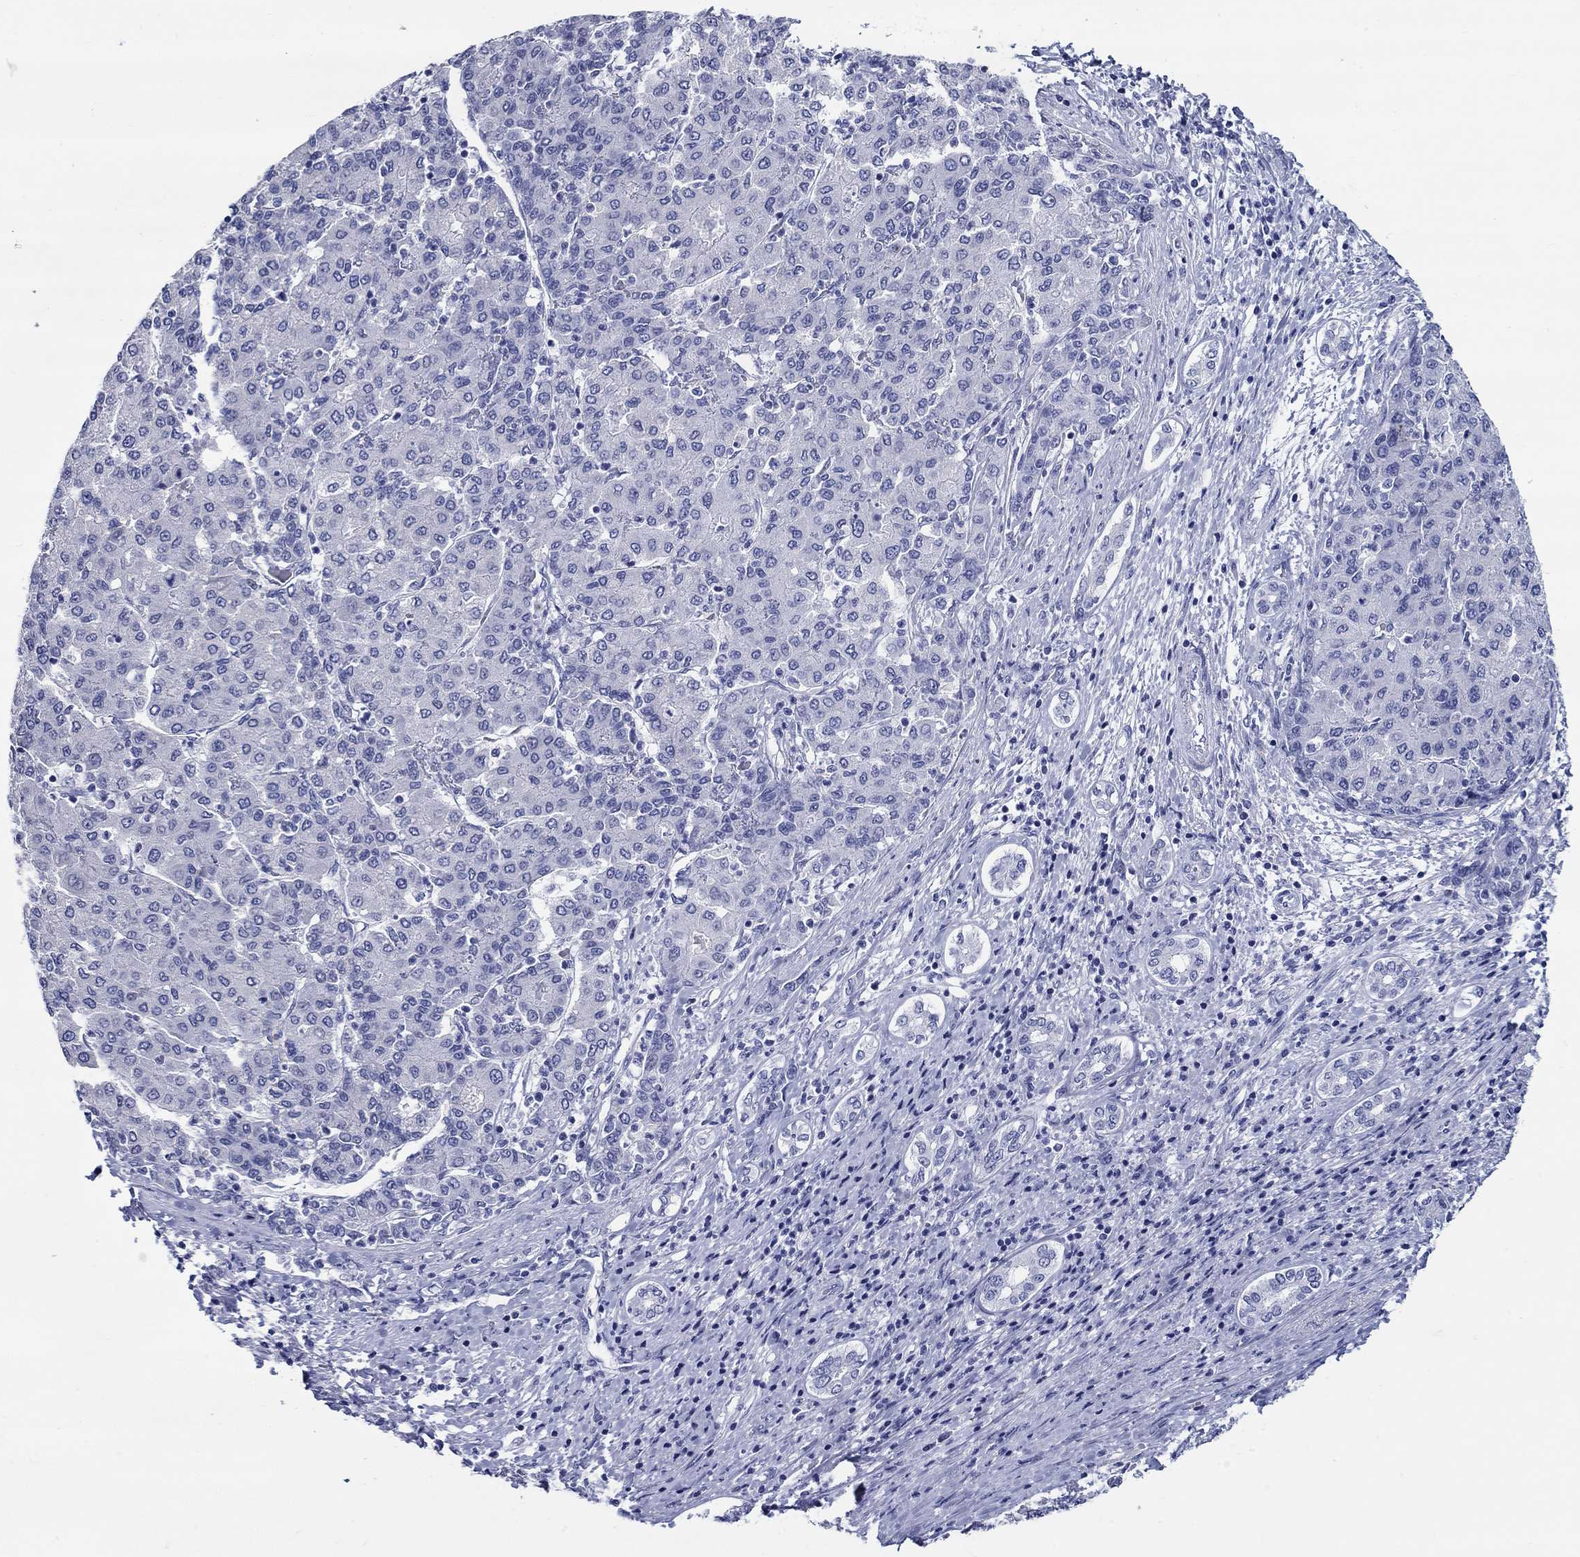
{"staining": {"intensity": "negative", "quantity": "none", "location": "none"}, "tissue": "liver cancer", "cell_type": "Tumor cells", "image_type": "cancer", "snomed": [{"axis": "morphology", "description": "Carcinoma, Hepatocellular, NOS"}, {"axis": "topography", "description": "Liver"}], "caption": "Immunohistochemistry histopathology image of human liver cancer stained for a protein (brown), which shows no positivity in tumor cells. (Brightfield microscopy of DAB (3,3'-diaminobenzidine) IHC at high magnification).", "gene": "CRYGS", "patient": {"sex": "male", "age": 65}}